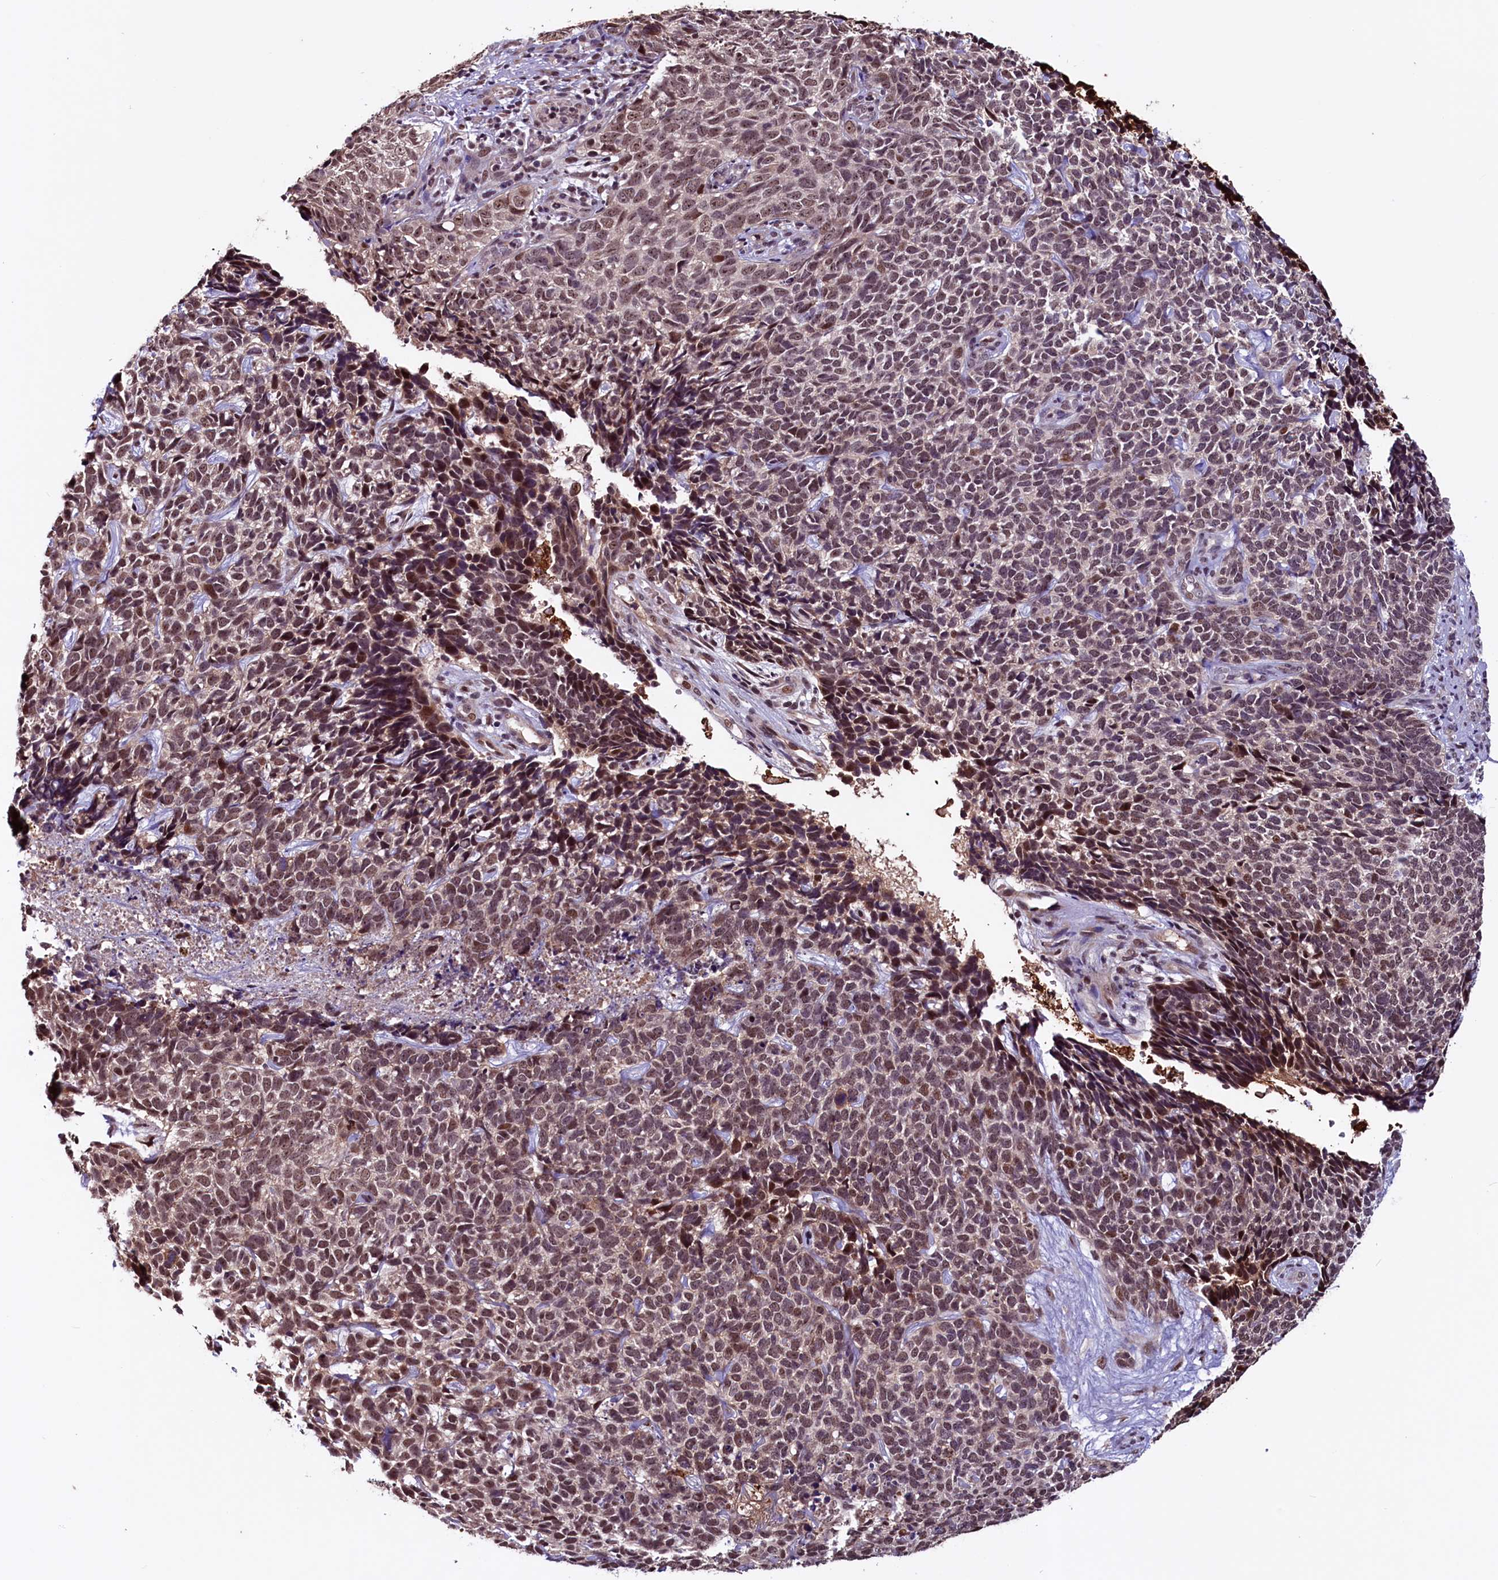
{"staining": {"intensity": "moderate", "quantity": ">75%", "location": "nuclear"}, "tissue": "skin cancer", "cell_type": "Tumor cells", "image_type": "cancer", "snomed": [{"axis": "morphology", "description": "Basal cell carcinoma"}, {"axis": "topography", "description": "Skin"}], "caption": "A medium amount of moderate nuclear positivity is seen in about >75% of tumor cells in skin basal cell carcinoma tissue. (brown staining indicates protein expression, while blue staining denotes nuclei).", "gene": "RNMT", "patient": {"sex": "female", "age": 84}}